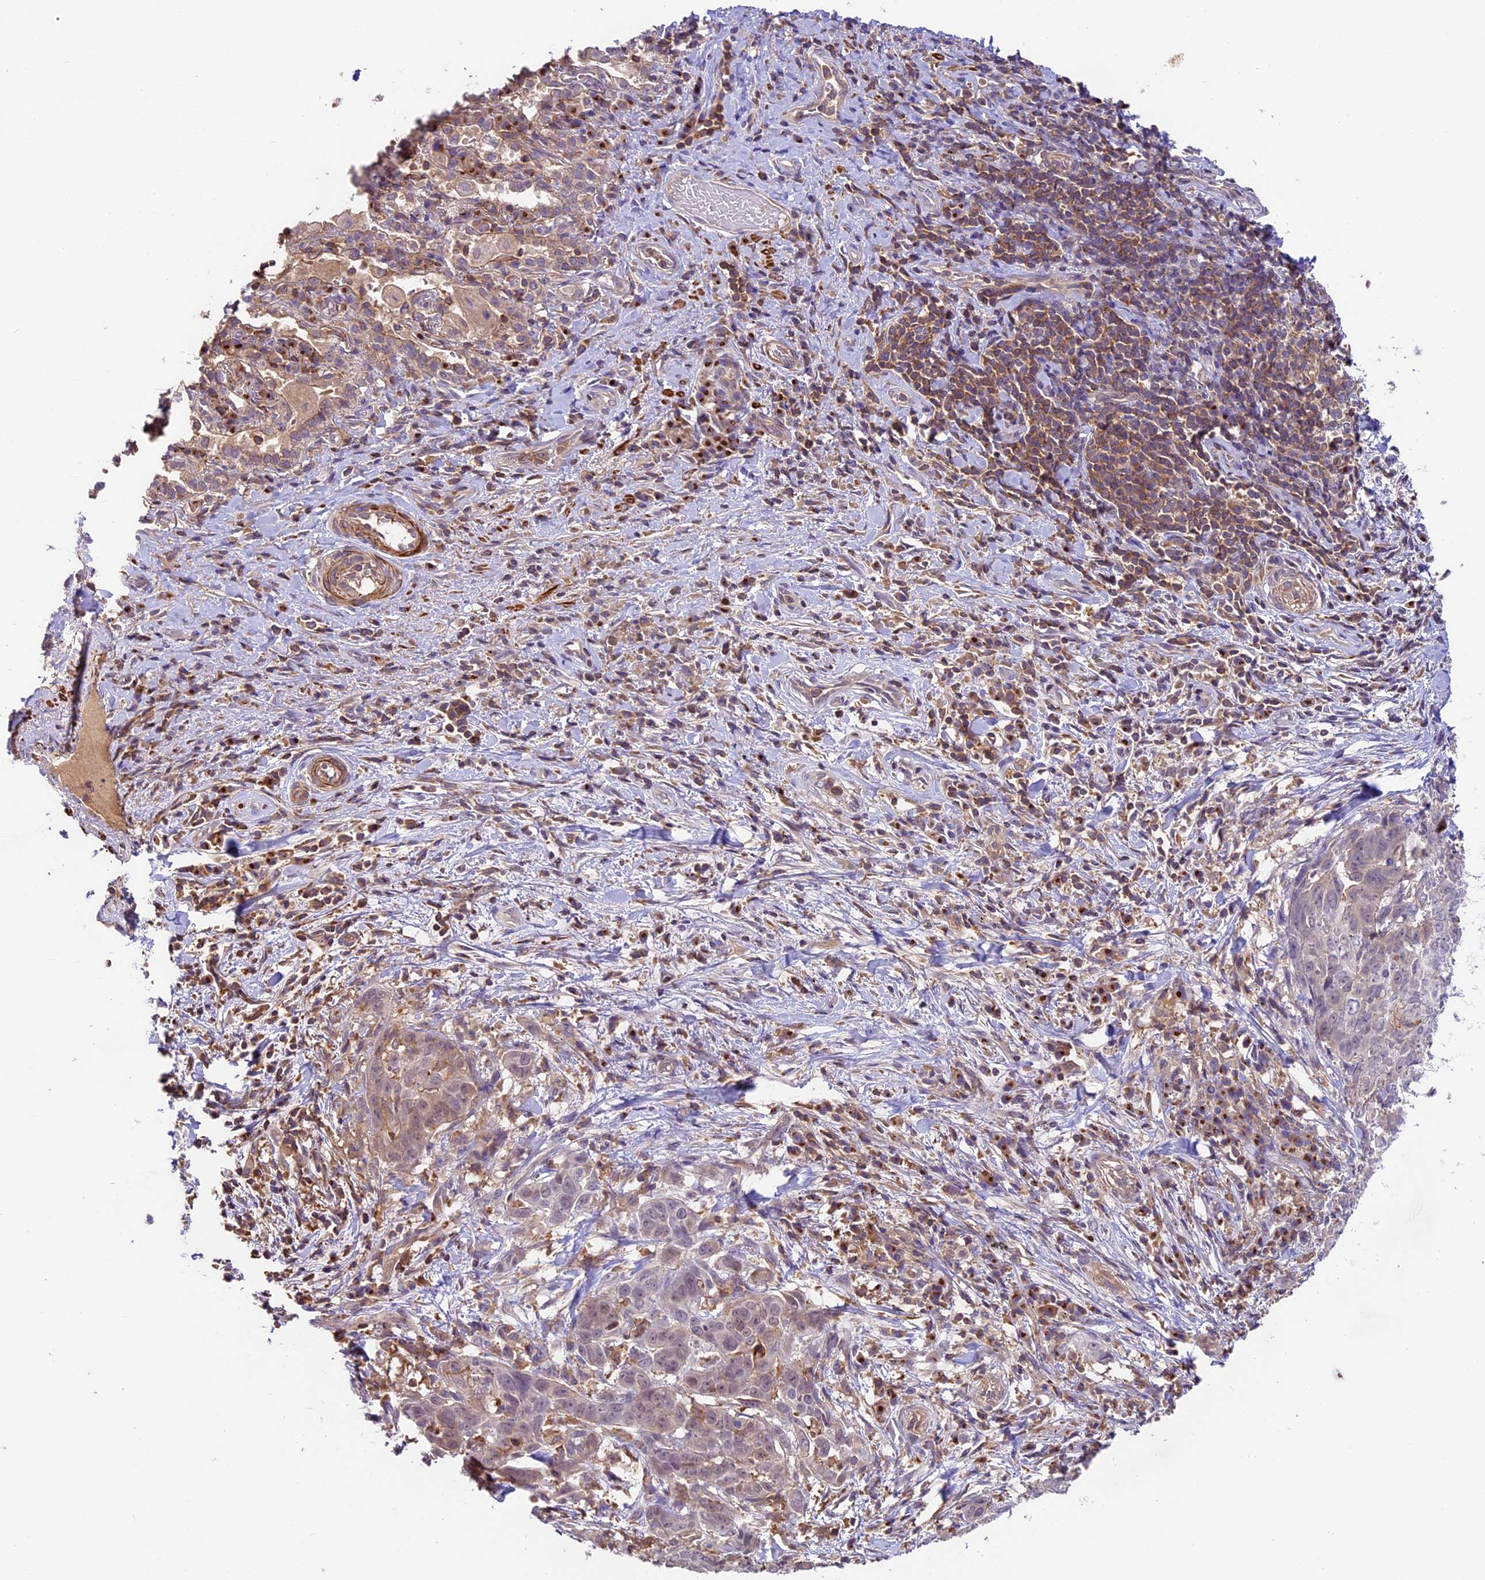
{"staining": {"intensity": "negative", "quantity": "none", "location": "none"}, "tissue": "adipose tissue", "cell_type": "Adipocytes", "image_type": "normal", "snomed": [{"axis": "morphology", "description": "Normal tissue, NOS"}, {"axis": "morphology", "description": "Squamous cell carcinoma, NOS"}, {"axis": "topography", "description": "Bronchus"}, {"axis": "topography", "description": "Lung"}], "caption": "An image of human adipose tissue is negative for staining in adipocytes. The staining is performed using DAB (3,3'-diaminobenzidine) brown chromogen with nuclei counter-stained in using hematoxylin.", "gene": "TBC1D1", "patient": {"sex": "male", "age": 64}}